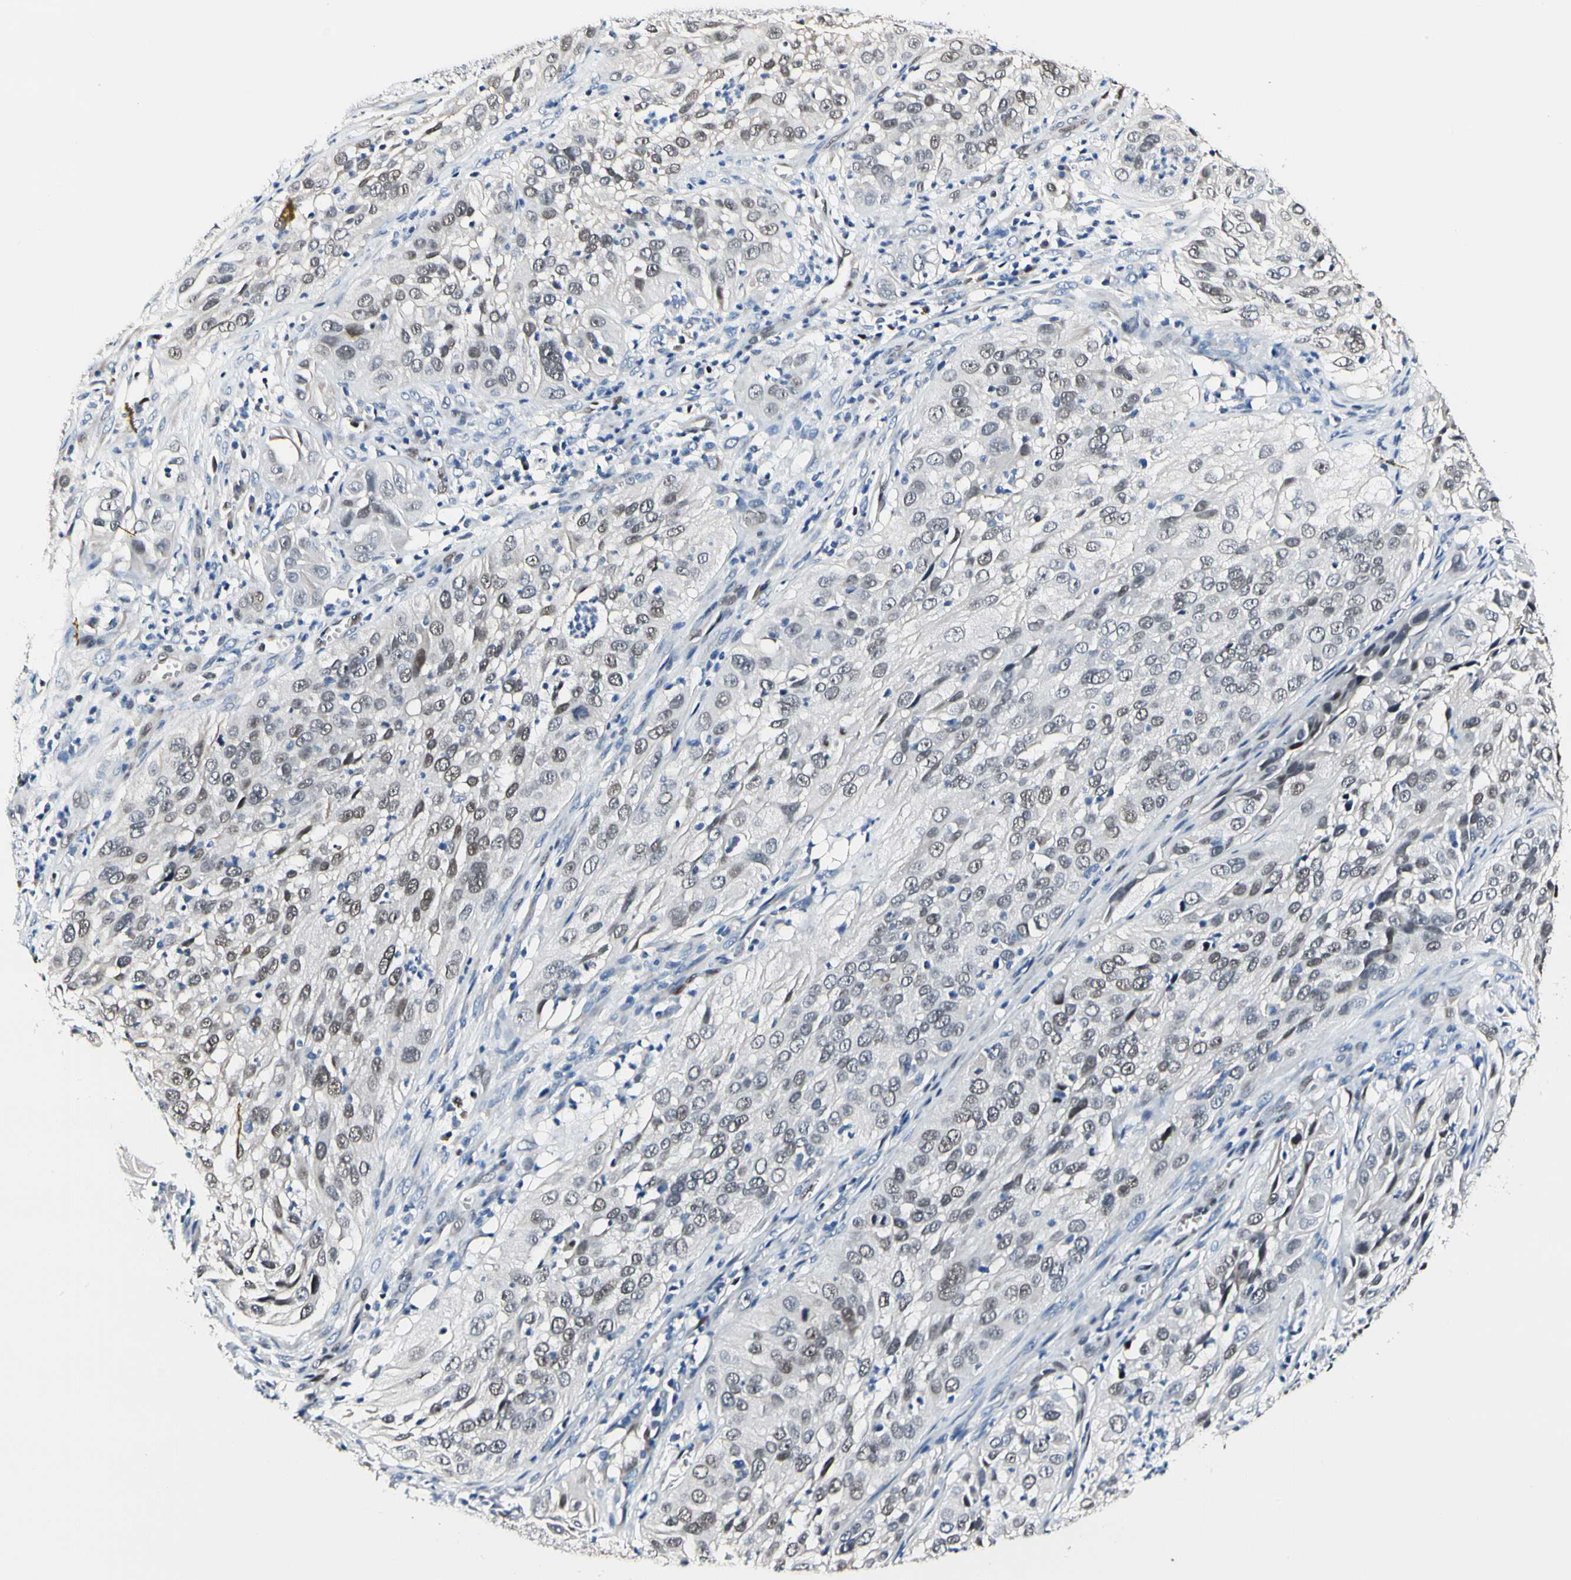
{"staining": {"intensity": "weak", "quantity": "25%-75%", "location": "nuclear"}, "tissue": "cervical cancer", "cell_type": "Tumor cells", "image_type": "cancer", "snomed": [{"axis": "morphology", "description": "Squamous cell carcinoma, NOS"}, {"axis": "topography", "description": "Cervix"}], "caption": "Cervical squamous cell carcinoma tissue demonstrates weak nuclear expression in about 25%-75% of tumor cells, visualized by immunohistochemistry.", "gene": "NFIA", "patient": {"sex": "female", "age": 32}}